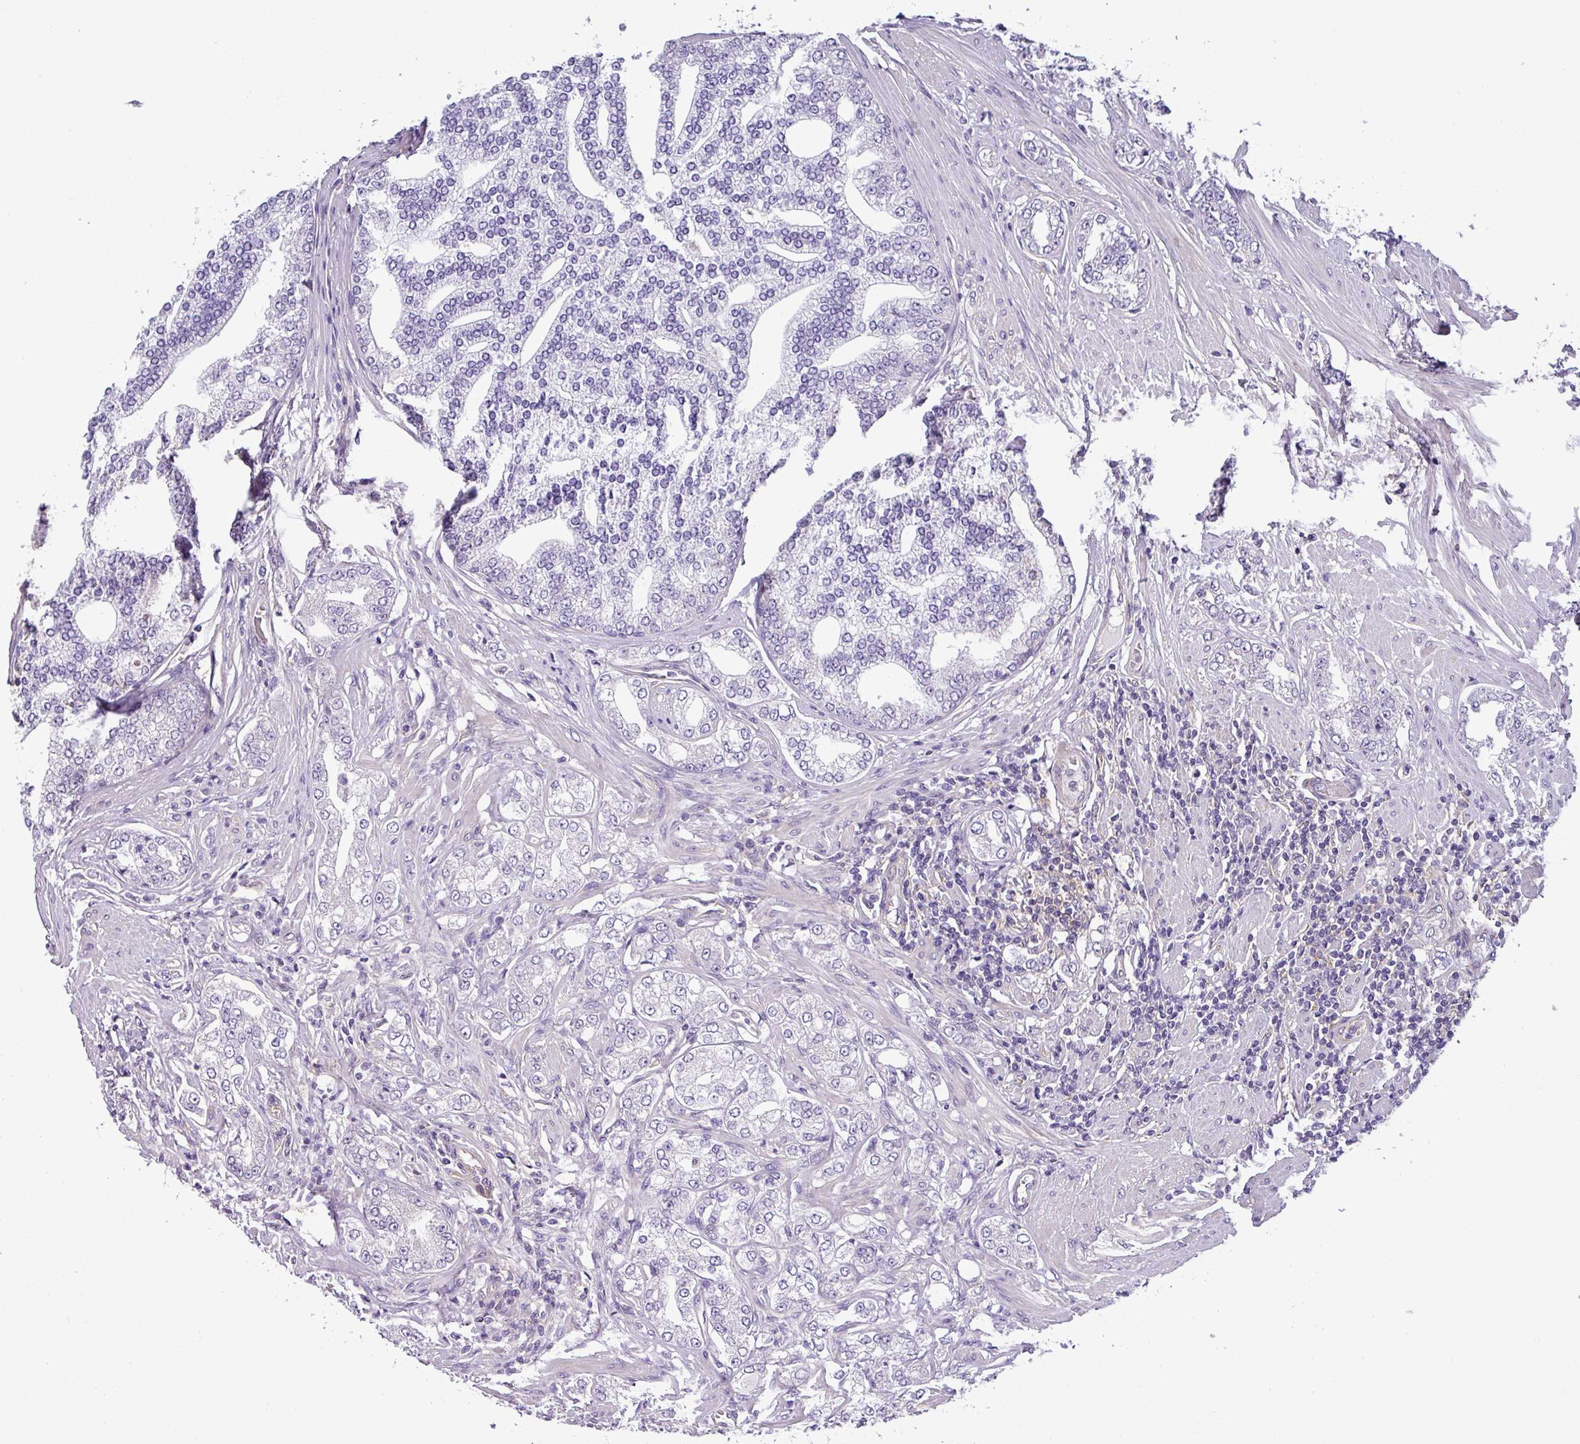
{"staining": {"intensity": "negative", "quantity": "none", "location": "none"}, "tissue": "prostate cancer", "cell_type": "Tumor cells", "image_type": "cancer", "snomed": [{"axis": "morphology", "description": "Adenocarcinoma, High grade"}, {"axis": "topography", "description": "Prostate"}], "caption": "This is an immunohistochemistry (IHC) micrograph of human prostate cancer. There is no staining in tumor cells.", "gene": "SLC23A2", "patient": {"sex": "male", "age": 64}}